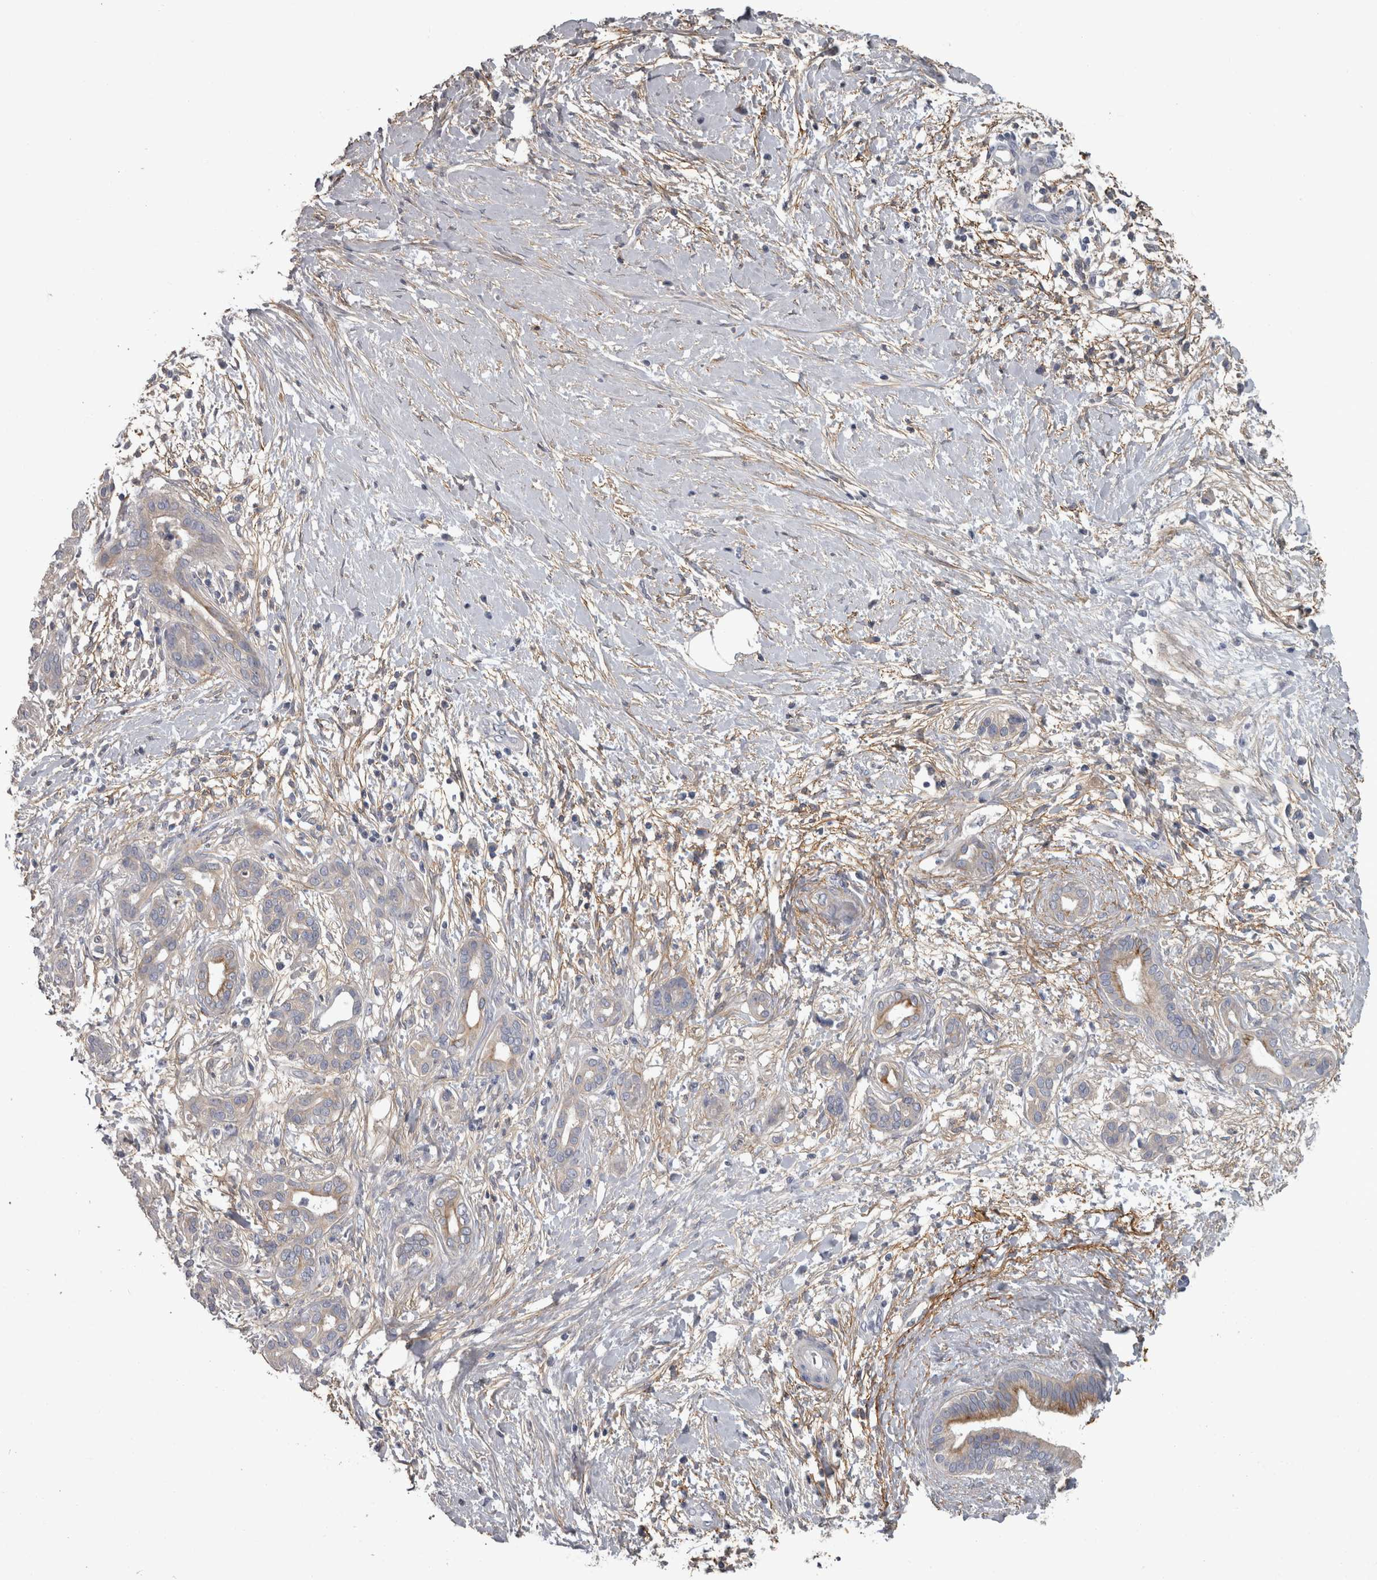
{"staining": {"intensity": "weak", "quantity": "<25%", "location": "cytoplasmic/membranous"}, "tissue": "pancreatic cancer", "cell_type": "Tumor cells", "image_type": "cancer", "snomed": [{"axis": "morphology", "description": "Adenocarcinoma, NOS"}, {"axis": "topography", "description": "Pancreas"}], "caption": "A micrograph of pancreatic cancer (adenocarcinoma) stained for a protein displays no brown staining in tumor cells.", "gene": "EFEMP2", "patient": {"sex": "male", "age": 58}}